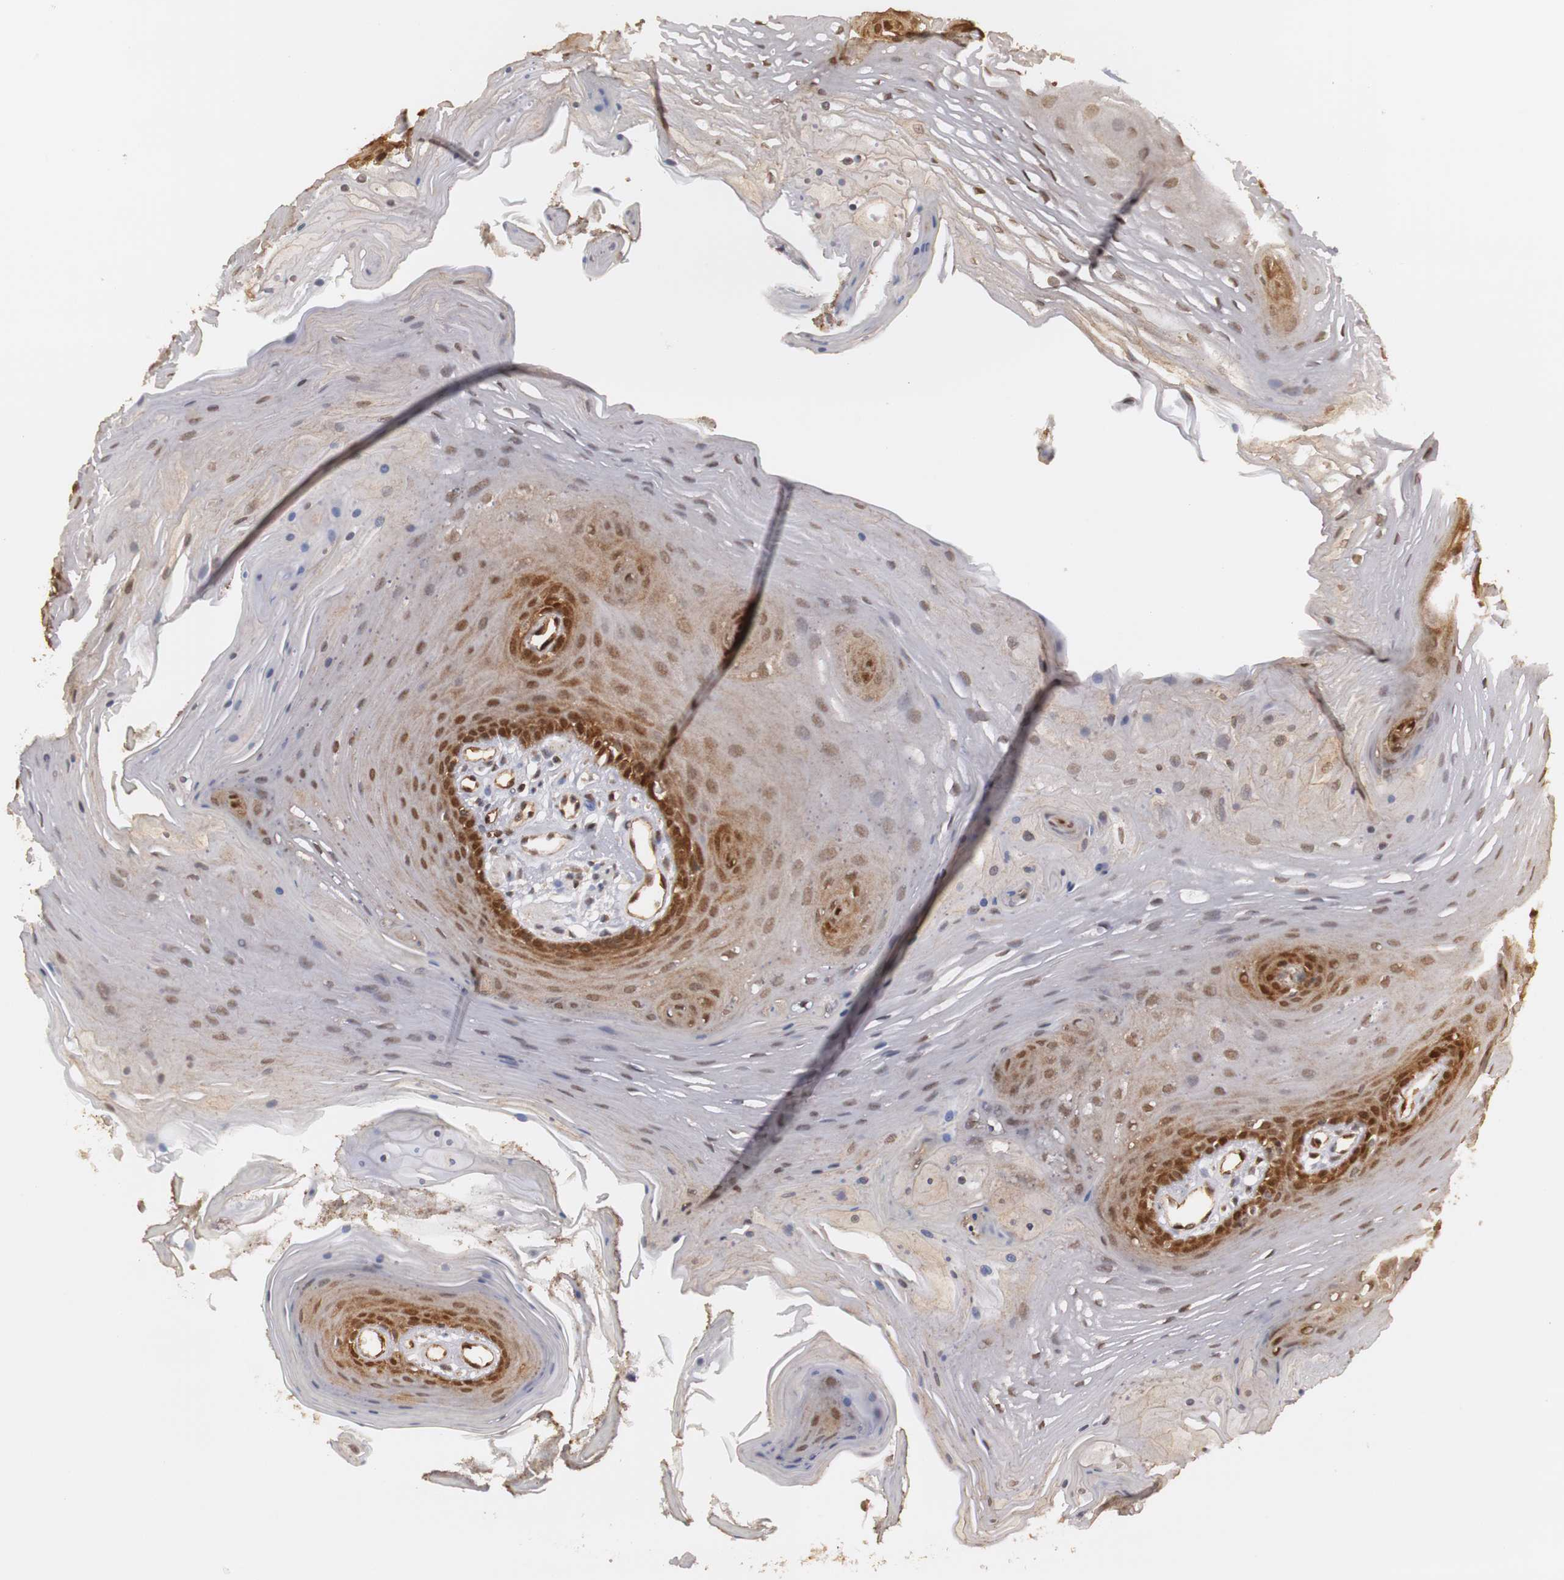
{"staining": {"intensity": "moderate", "quantity": "25%-75%", "location": "cytoplasmic/membranous,nuclear"}, "tissue": "oral mucosa", "cell_type": "Squamous epithelial cells", "image_type": "normal", "snomed": [{"axis": "morphology", "description": "Normal tissue, NOS"}, {"axis": "topography", "description": "Oral tissue"}], "caption": "Oral mucosa stained with immunohistochemistry shows moderate cytoplasmic/membranous,nuclear positivity in about 25%-75% of squamous epithelial cells.", "gene": "PLEKHA1", "patient": {"sex": "male", "age": 62}}